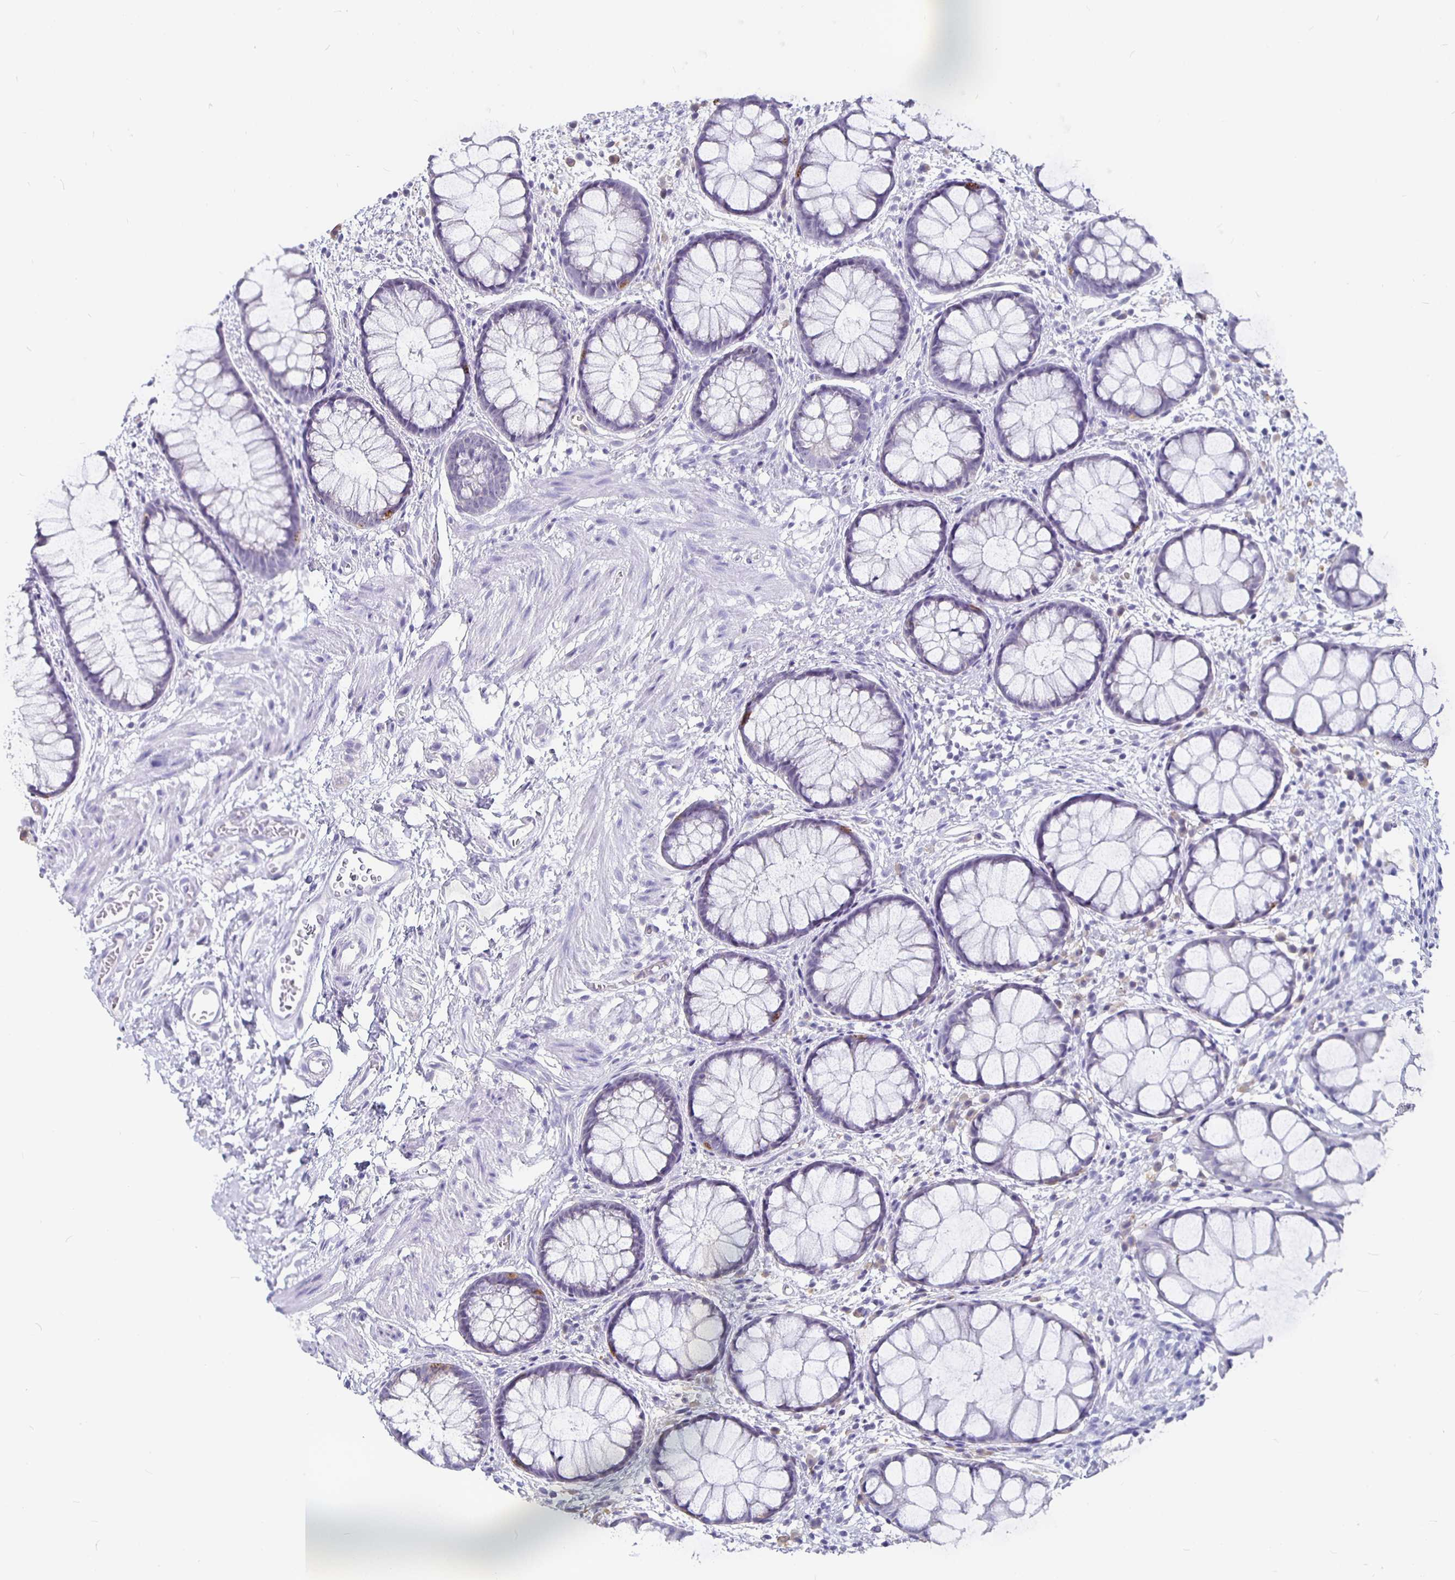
{"staining": {"intensity": "negative", "quantity": "none", "location": "none"}, "tissue": "rectum", "cell_type": "Glandular cells", "image_type": "normal", "snomed": [{"axis": "morphology", "description": "Normal tissue, NOS"}, {"axis": "topography", "description": "Rectum"}], "caption": "IHC photomicrograph of unremarkable rectum: human rectum stained with DAB (3,3'-diaminobenzidine) exhibits no significant protein staining in glandular cells. (Stains: DAB immunohistochemistry (IHC) with hematoxylin counter stain, Microscopy: brightfield microscopy at high magnification).", "gene": "GPX4", "patient": {"sex": "female", "age": 62}}